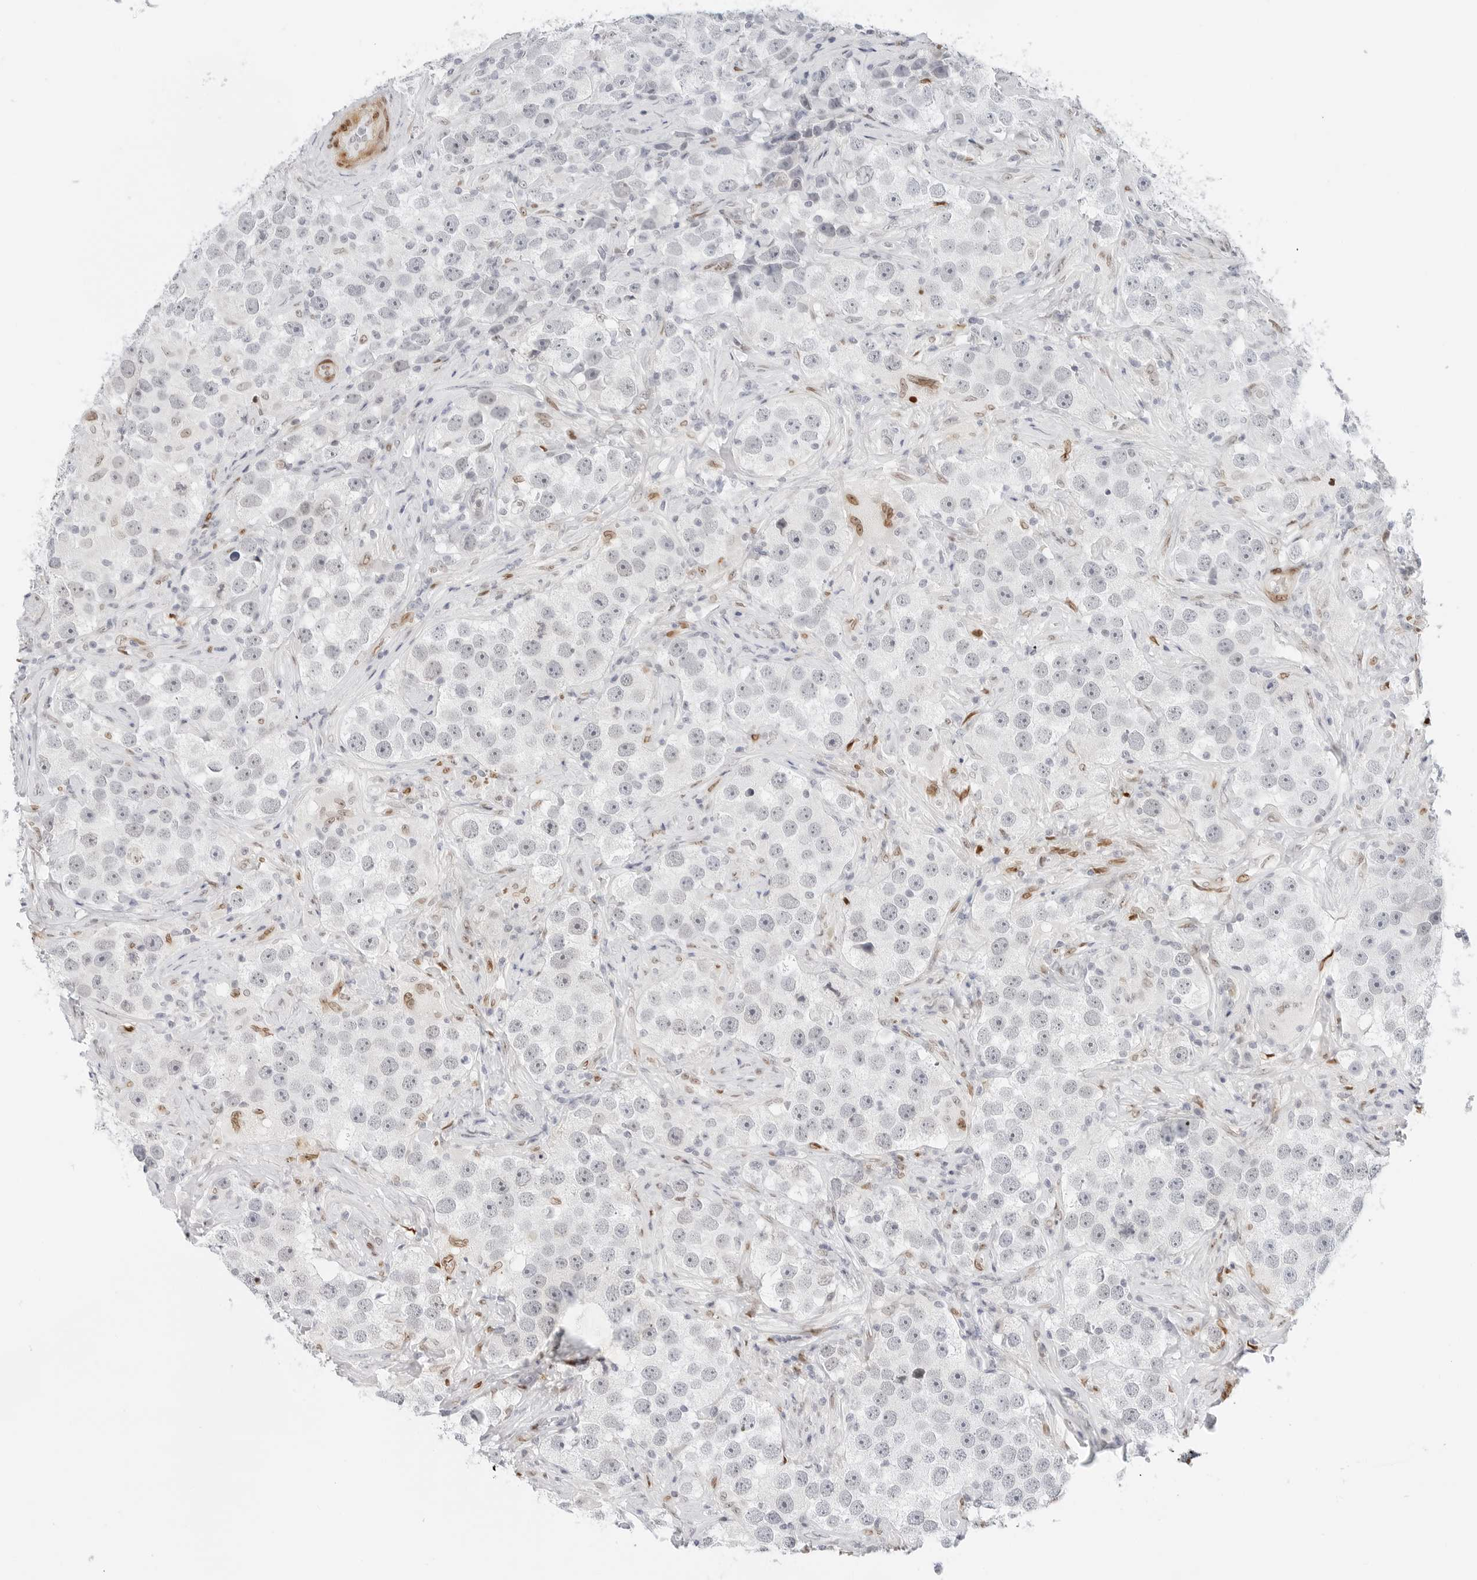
{"staining": {"intensity": "negative", "quantity": "none", "location": "none"}, "tissue": "testis cancer", "cell_type": "Tumor cells", "image_type": "cancer", "snomed": [{"axis": "morphology", "description": "Seminoma, NOS"}, {"axis": "topography", "description": "Testis"}], "caption": "Protein analysis of seminoma (testis) reveals no significant expression in tumor cells.", "gene": "SPIDR", "patient": {"sex": "male", "age": 49}}